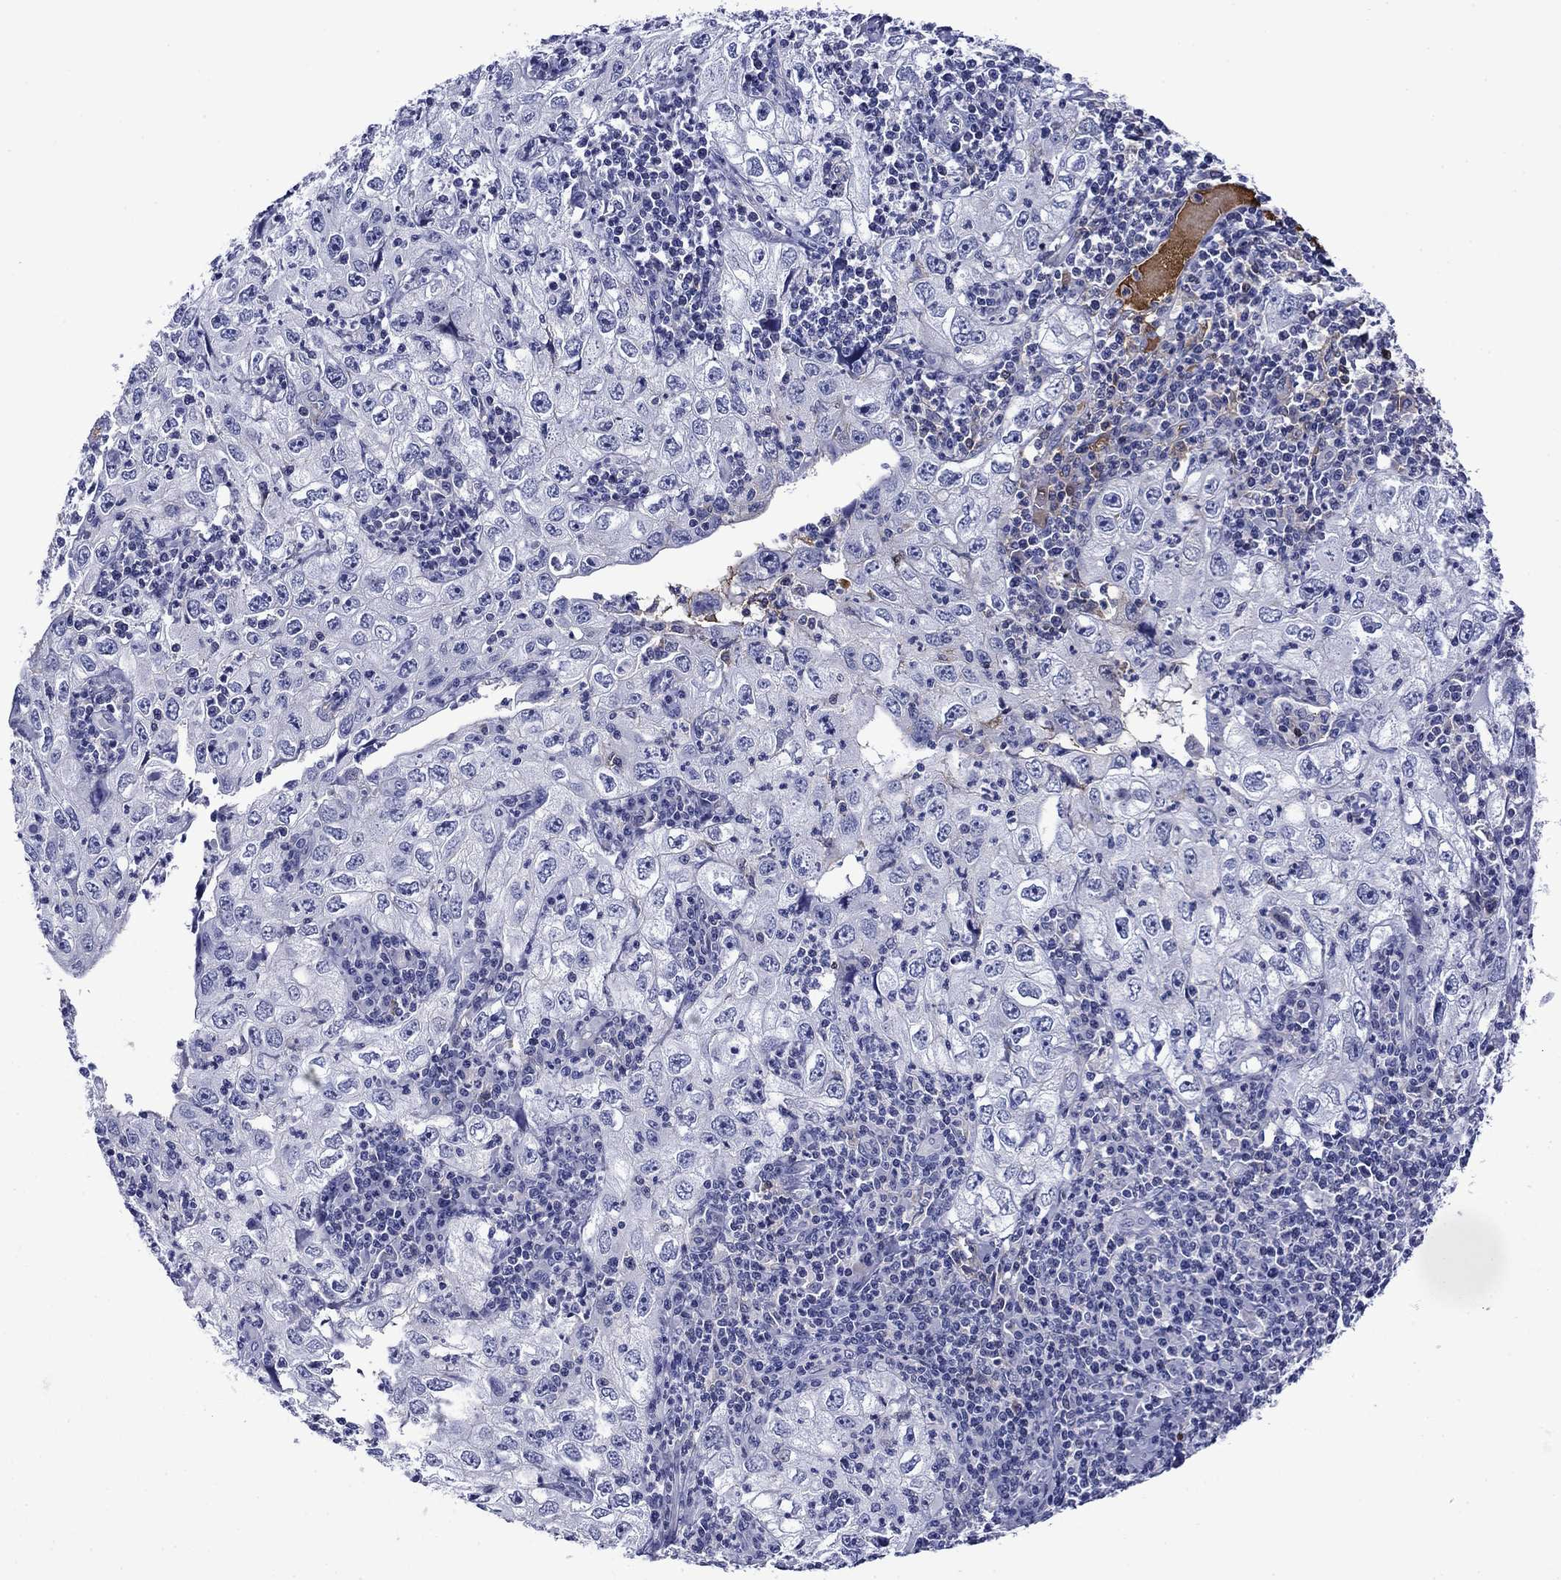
{"staining": {"intensity": "negative", "quantity": "none", "location": "none"}, "tissue": "cervical cancer", "cell_type": "Tumor cells", "image_type": "cancer", "snomed": [{"axis": "morphology", "description": "Squamous cell carcinoma, NOS"}, {"axis": "topography", "description": "Cervix"}], "caption": "Immunohistochemistry of human cervical squamous cell carcinoma displays no positivity in tumor cells.", "gene": "APOA2", "patient": {"sex": "female", "age": 24}}